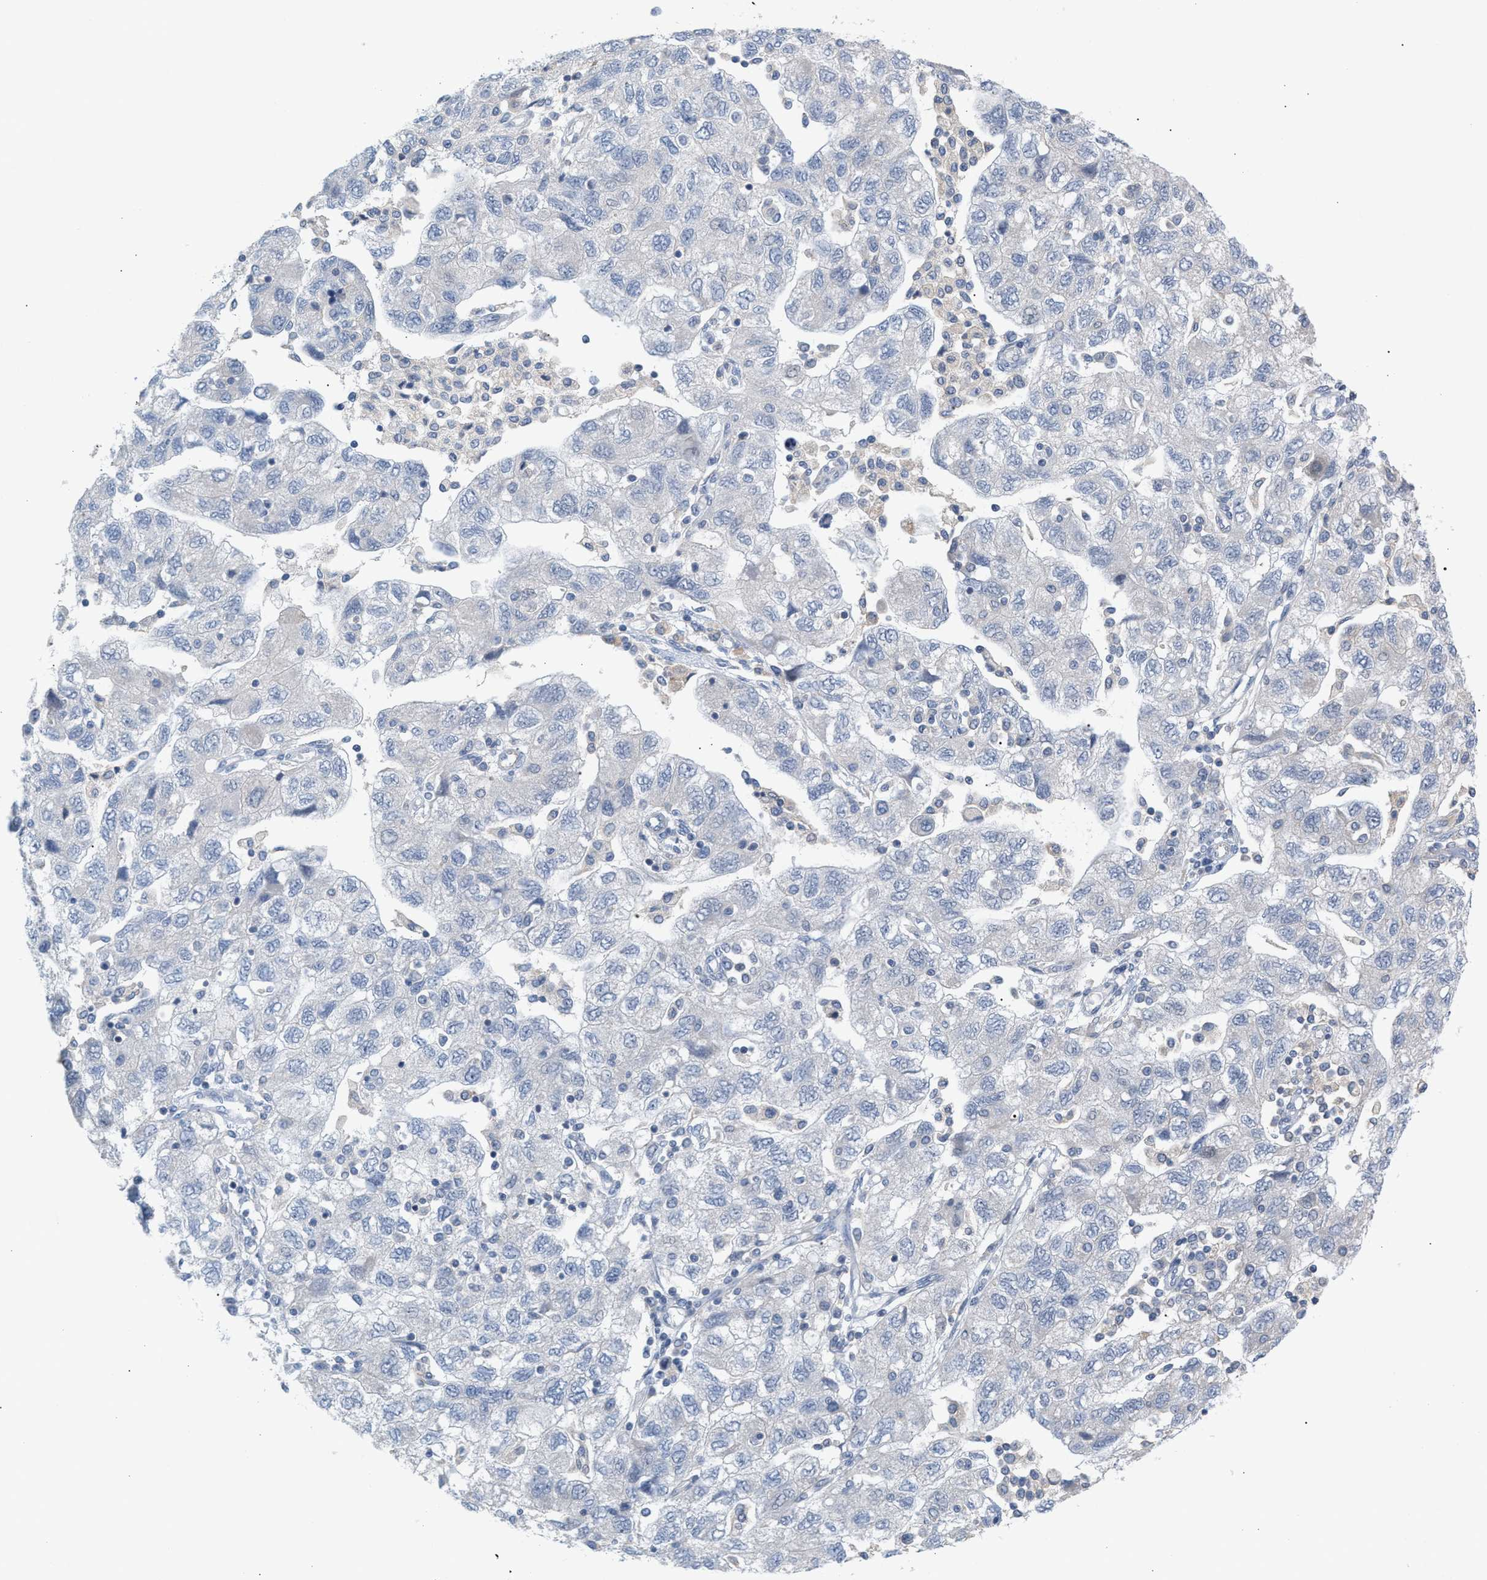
{"staining": {"intensity": "negative", "quantity": "none", "location": "none"}, "tissue": "ovarian cancer", "cell_type": "Tumor cells", "image_type": "cancer", "snomed": [{"axis": "morphology", "description": "Carcinoma, NOS"}, {"axis": "morphology", "description": "Cystadenocarcinoma, serous, NOS"}, {"axis": "topography", "description": "Ovary"}], "caption": "Tumor cells are negative for brown protein staining in ovarian cancer (serous cystadenocarcinoma).", "gene": "LRCH1", "patient": {"sex": "female", "age": 69}}